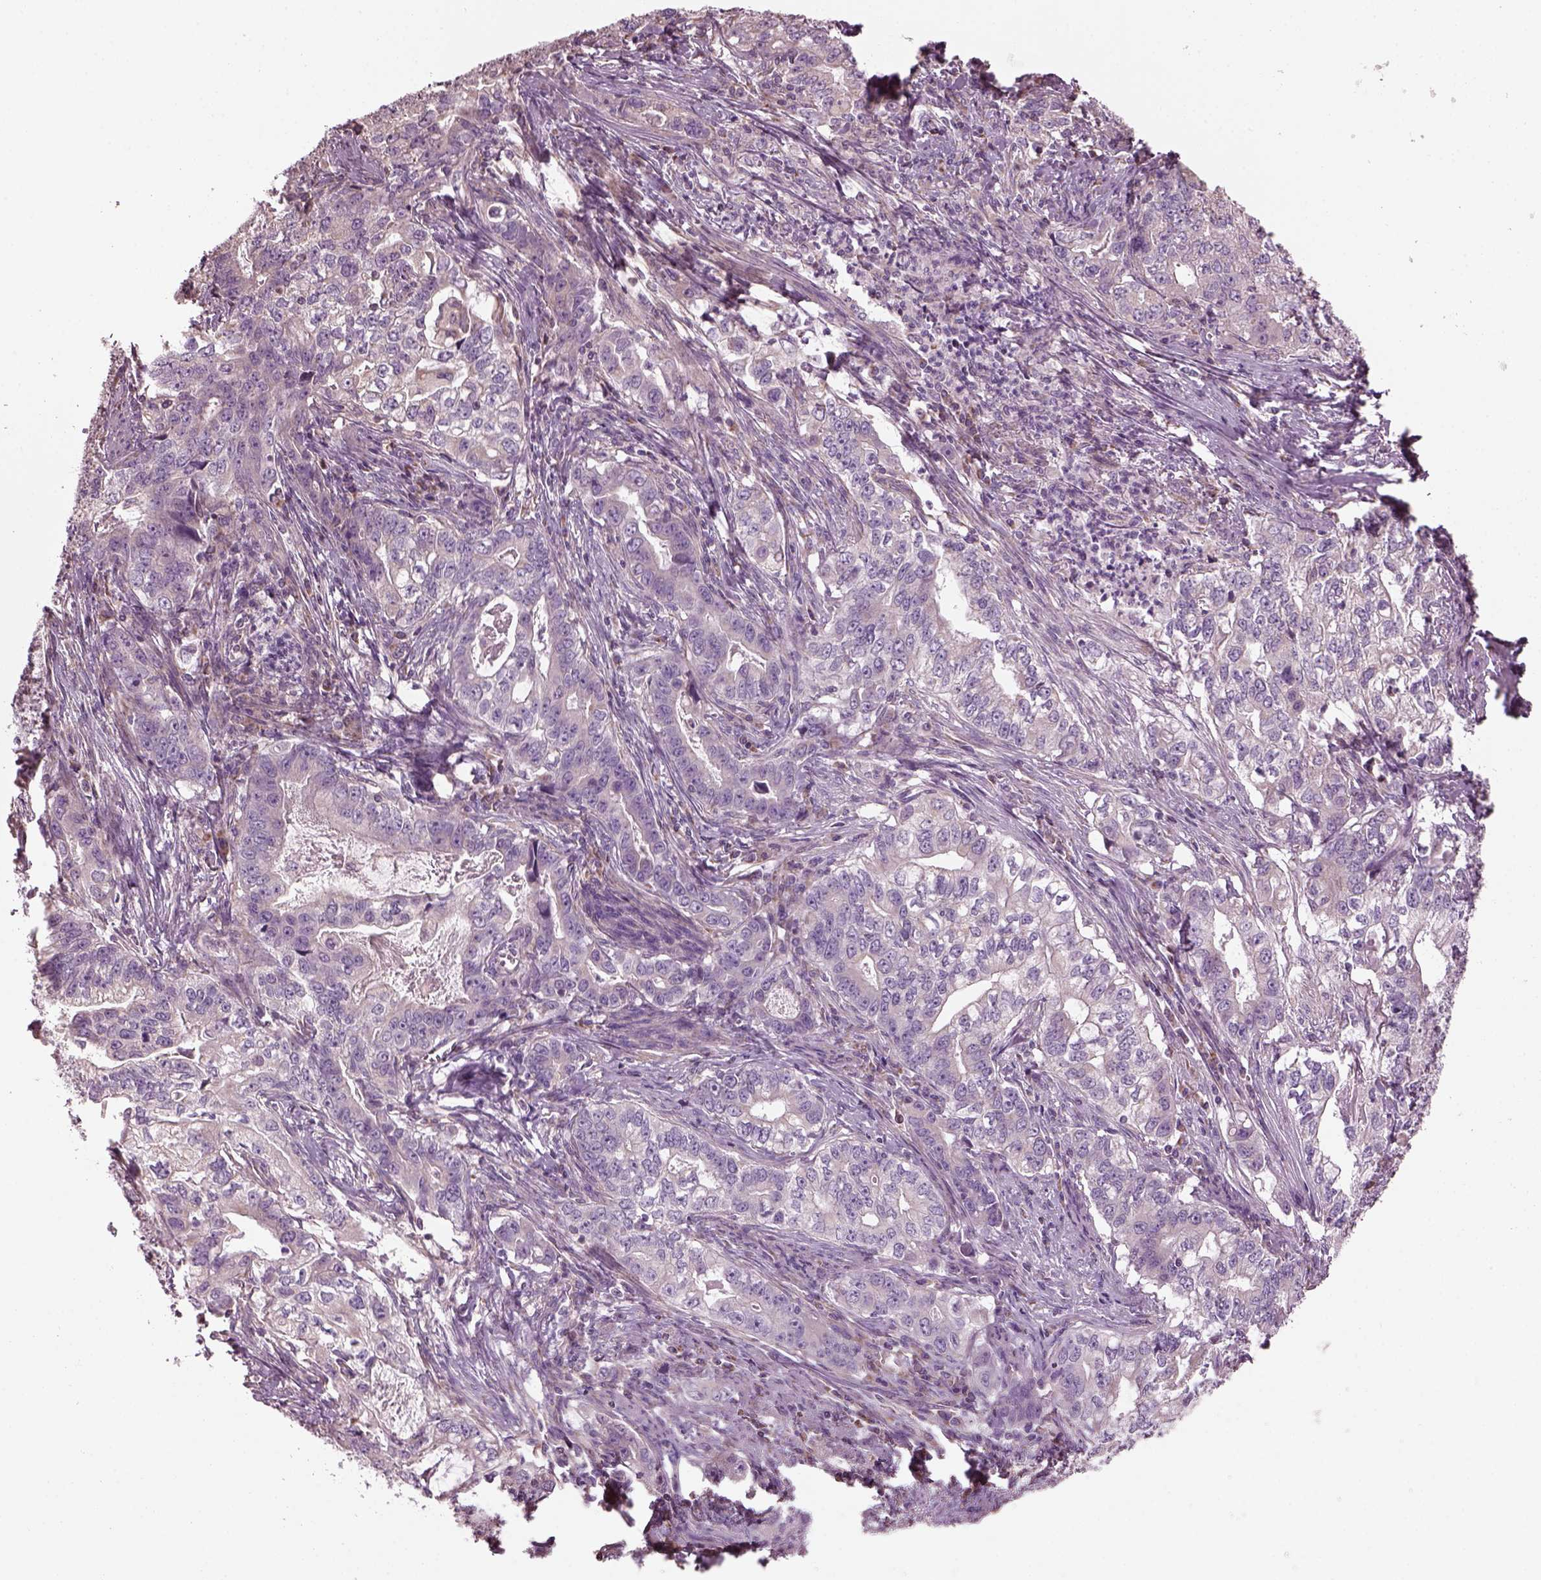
{"staining": {"intensity": "negative", "quantity": "none", "location": "none"}, "tissue": "stomach cancer", "cell_type": "Tumor cells", "image_type": "cancer", "snomed": [{"axis": "morphology", "description": "Adenocarcinoma, NOS"}, {"axis": "topography", "description": "Stomach, lower"}], "caption": "IHC histopathology image of human adenocarcinoma (stomach) stained for a protein (brown), which reveals no positivity in tumor cells. The staining was performed using DAB (3,3'-diaminobenzidine) to visualize the protein expression in brown, while the nuclei were stained in blue with hematoxylin (Magnification: 20x).", "gene": "SPATA7", "patient": {"sex": "female", "age": 72}}